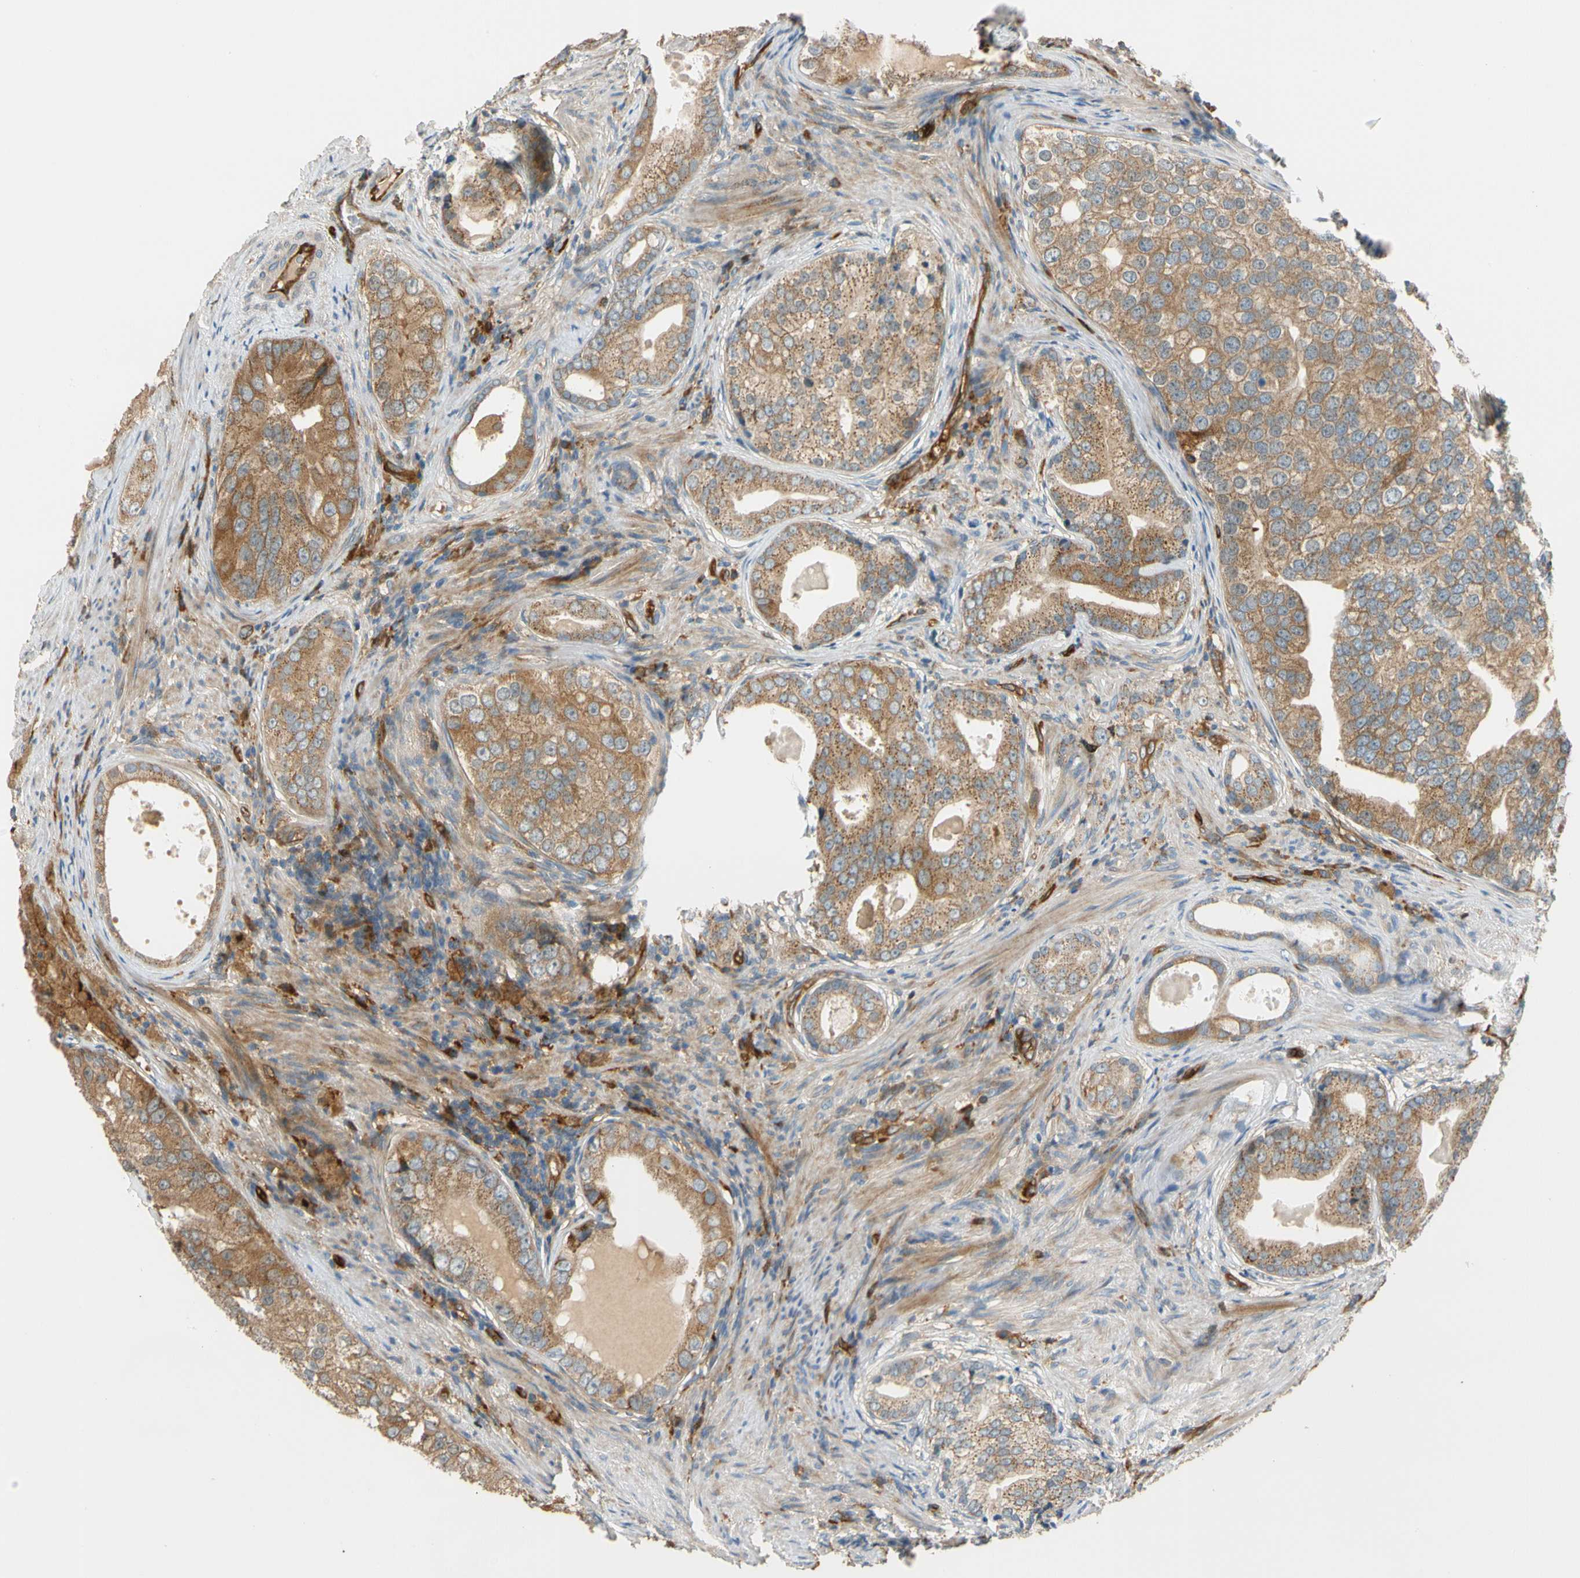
{"staining": {"intensity": "moderate", "quantity": ">75%", "location": "cytoplasmic/membranous"}, "tissue": "prostate cancer", "cell_type": "Tumor cells", "image_type": "cancer", "snomed": [{"axis": "morphology", "description": "Adenocarcinoma, High grade"}, {"axis": "topography", "description": "Prostate"}], "caption": "Prostate cancer stained for a protein (brown) demonstrates moderate cytoplasmic/membranous positive staining in approximately >75% of tumor cells.", "gene": "PARP14", "patient": {"sex": "male", "age": 66}}